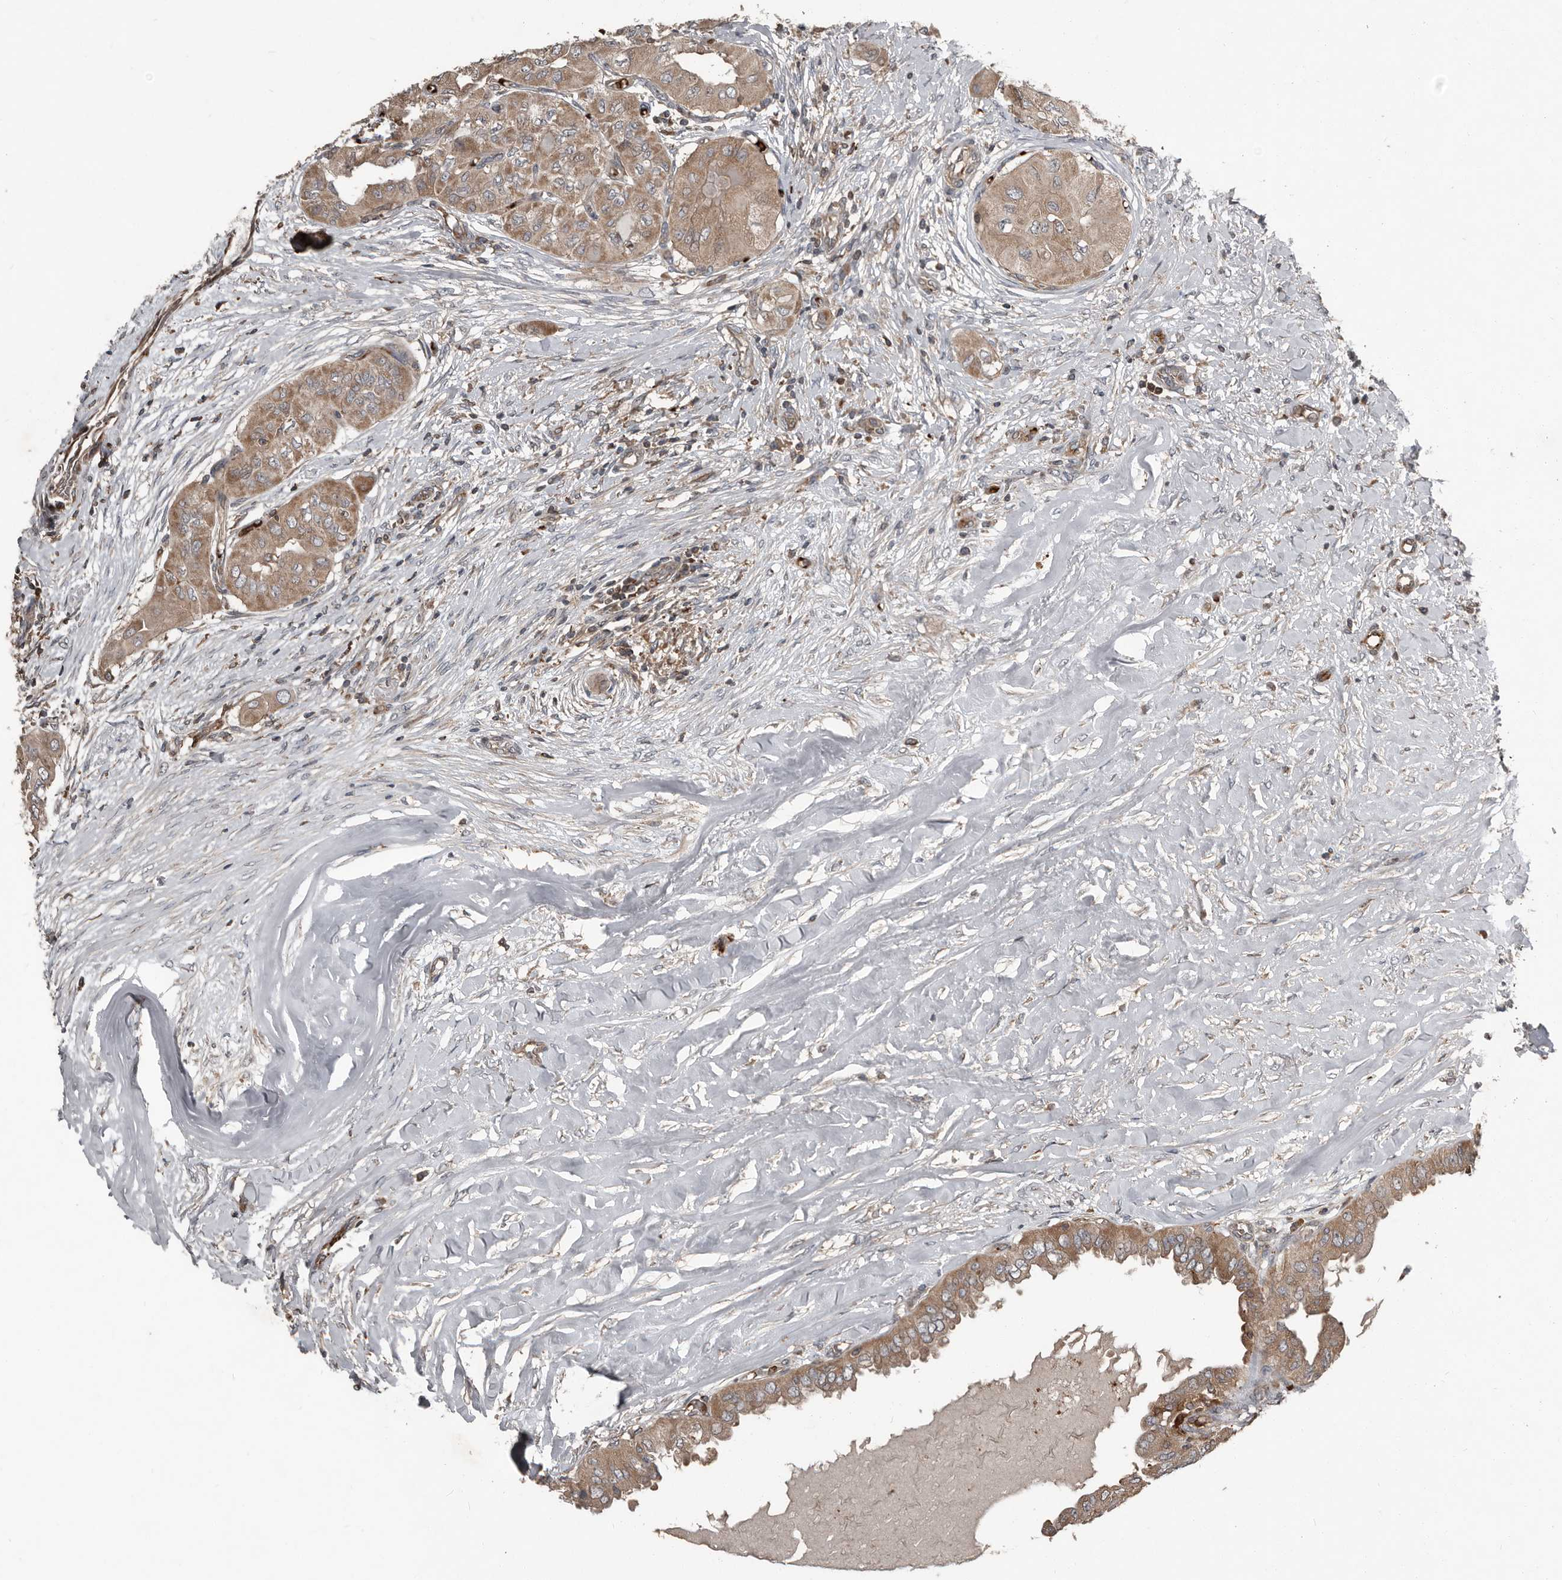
{"staining": {"intensity": "moderate", "quantity": ">75%", "location": "cytoplasmic/membranous"}, "tissue": "thyroid cancer", "cell_type": "Tumor cells", "image_type": "cancer", "snomed": [{"axis": "morphology", "description": "Papillary adenocarcinoma, NOS"}, {"axis": "topography", "description": "Thyroid gland"}], "caption": "This is a photomicrograph of immunohistochemistry (IHC) staining of thyroid papillary adenocarcinoma, which shows moderate expression in the cytoplasmic/membranous of tumor cells.", "gene": "FBXO31", "patient": {"sex": "female", "age": 59}}